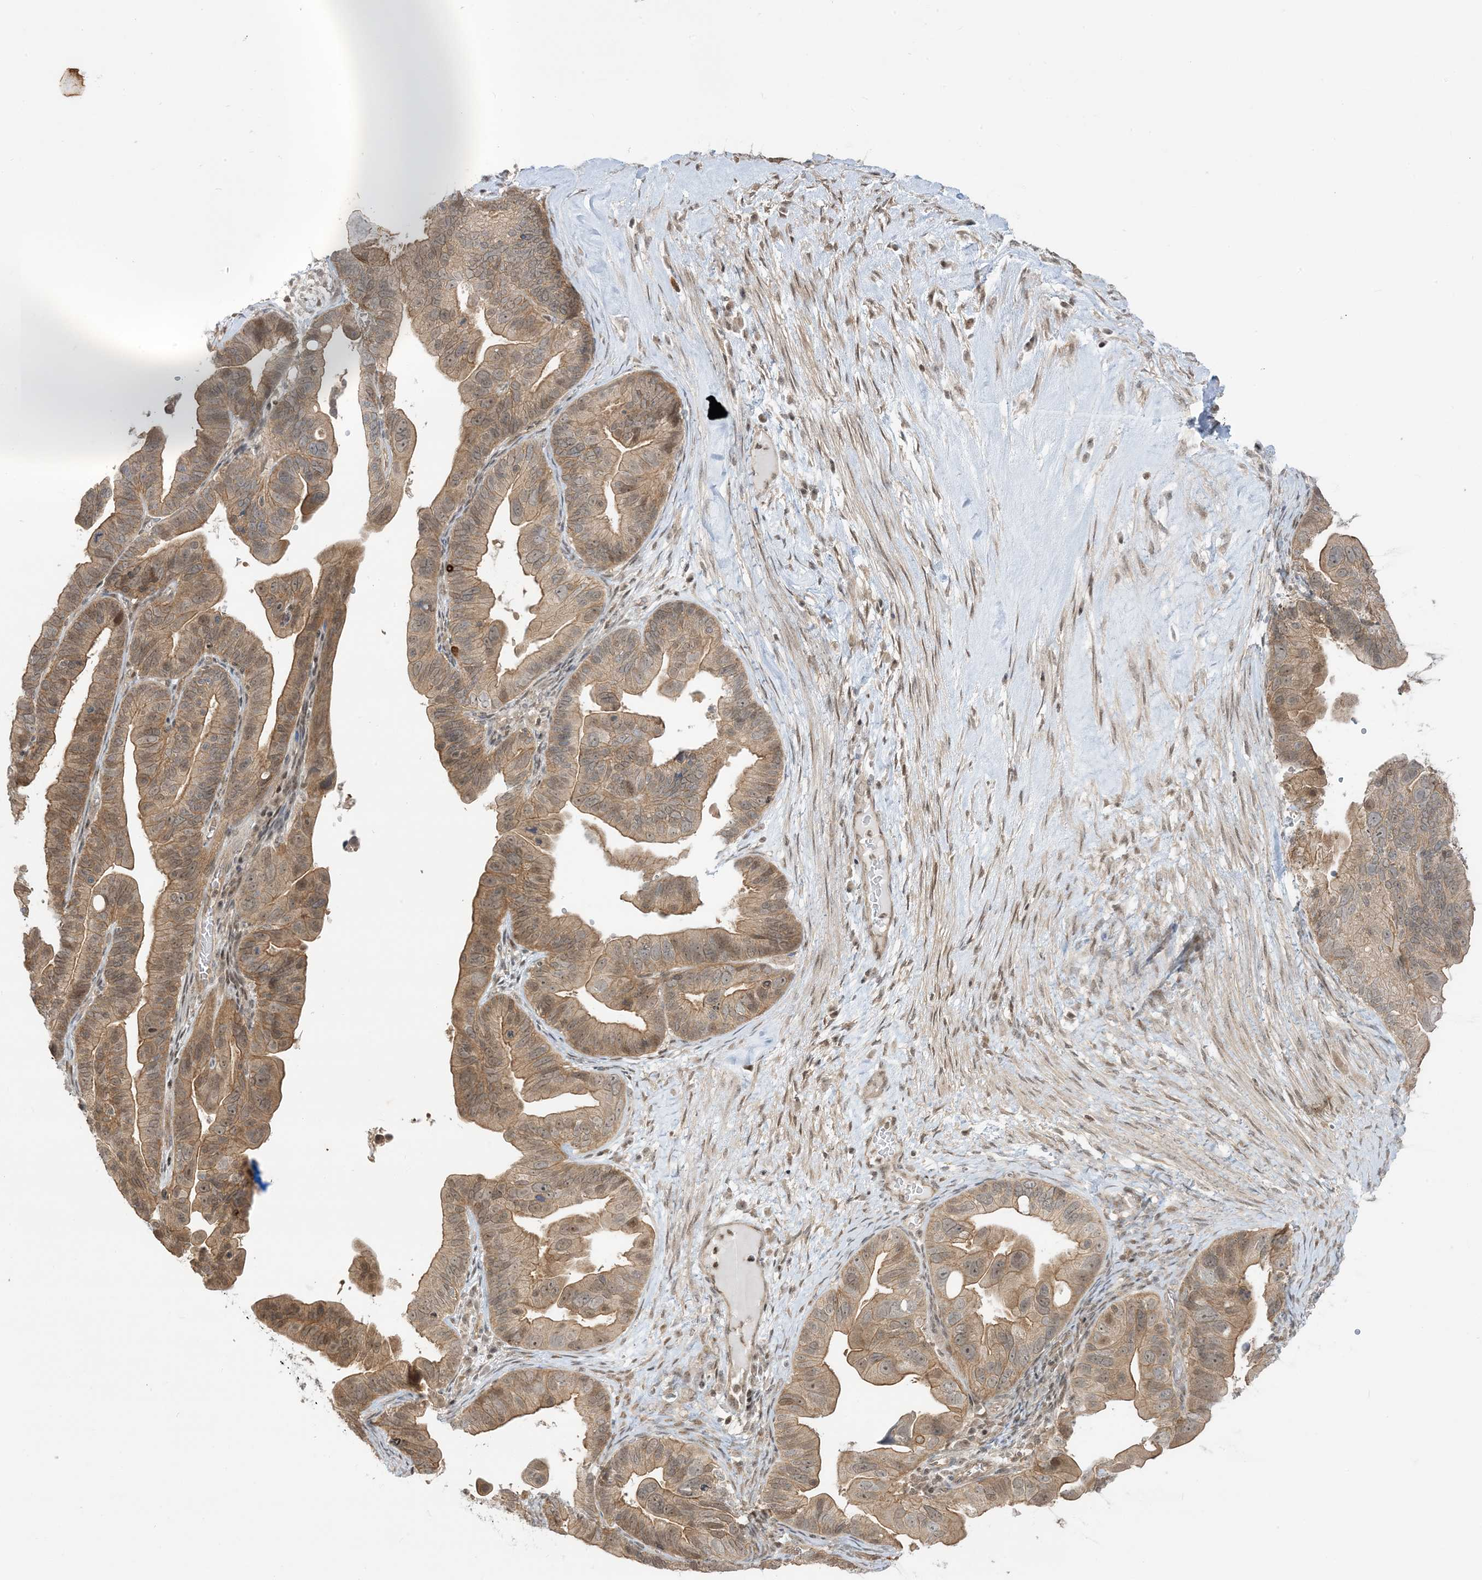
{"staining": {"intensity": "moderate", "quantity": ">75%", "location": "cytoplasmic/membranous,nuclear"}, "tissue": "ovarian cancer", "cell_type": "Tumor cells", "image_type": "cancer", "snomed": [{"axis": "morphology", "description": "Cystadenocarcinoma, serous, NOS"}, {"axis": "topography", "description": "Ovary"}], "caption": "Moderate cytoplasmic/membranous and nuclear expression is present in about >75% of tumor cells in ovarian cancer. (Brightfield microscopy of DAB IHC at high magnification).", "gene": "PPP1R7", "patient": {"sex": "female", "age": 56}}